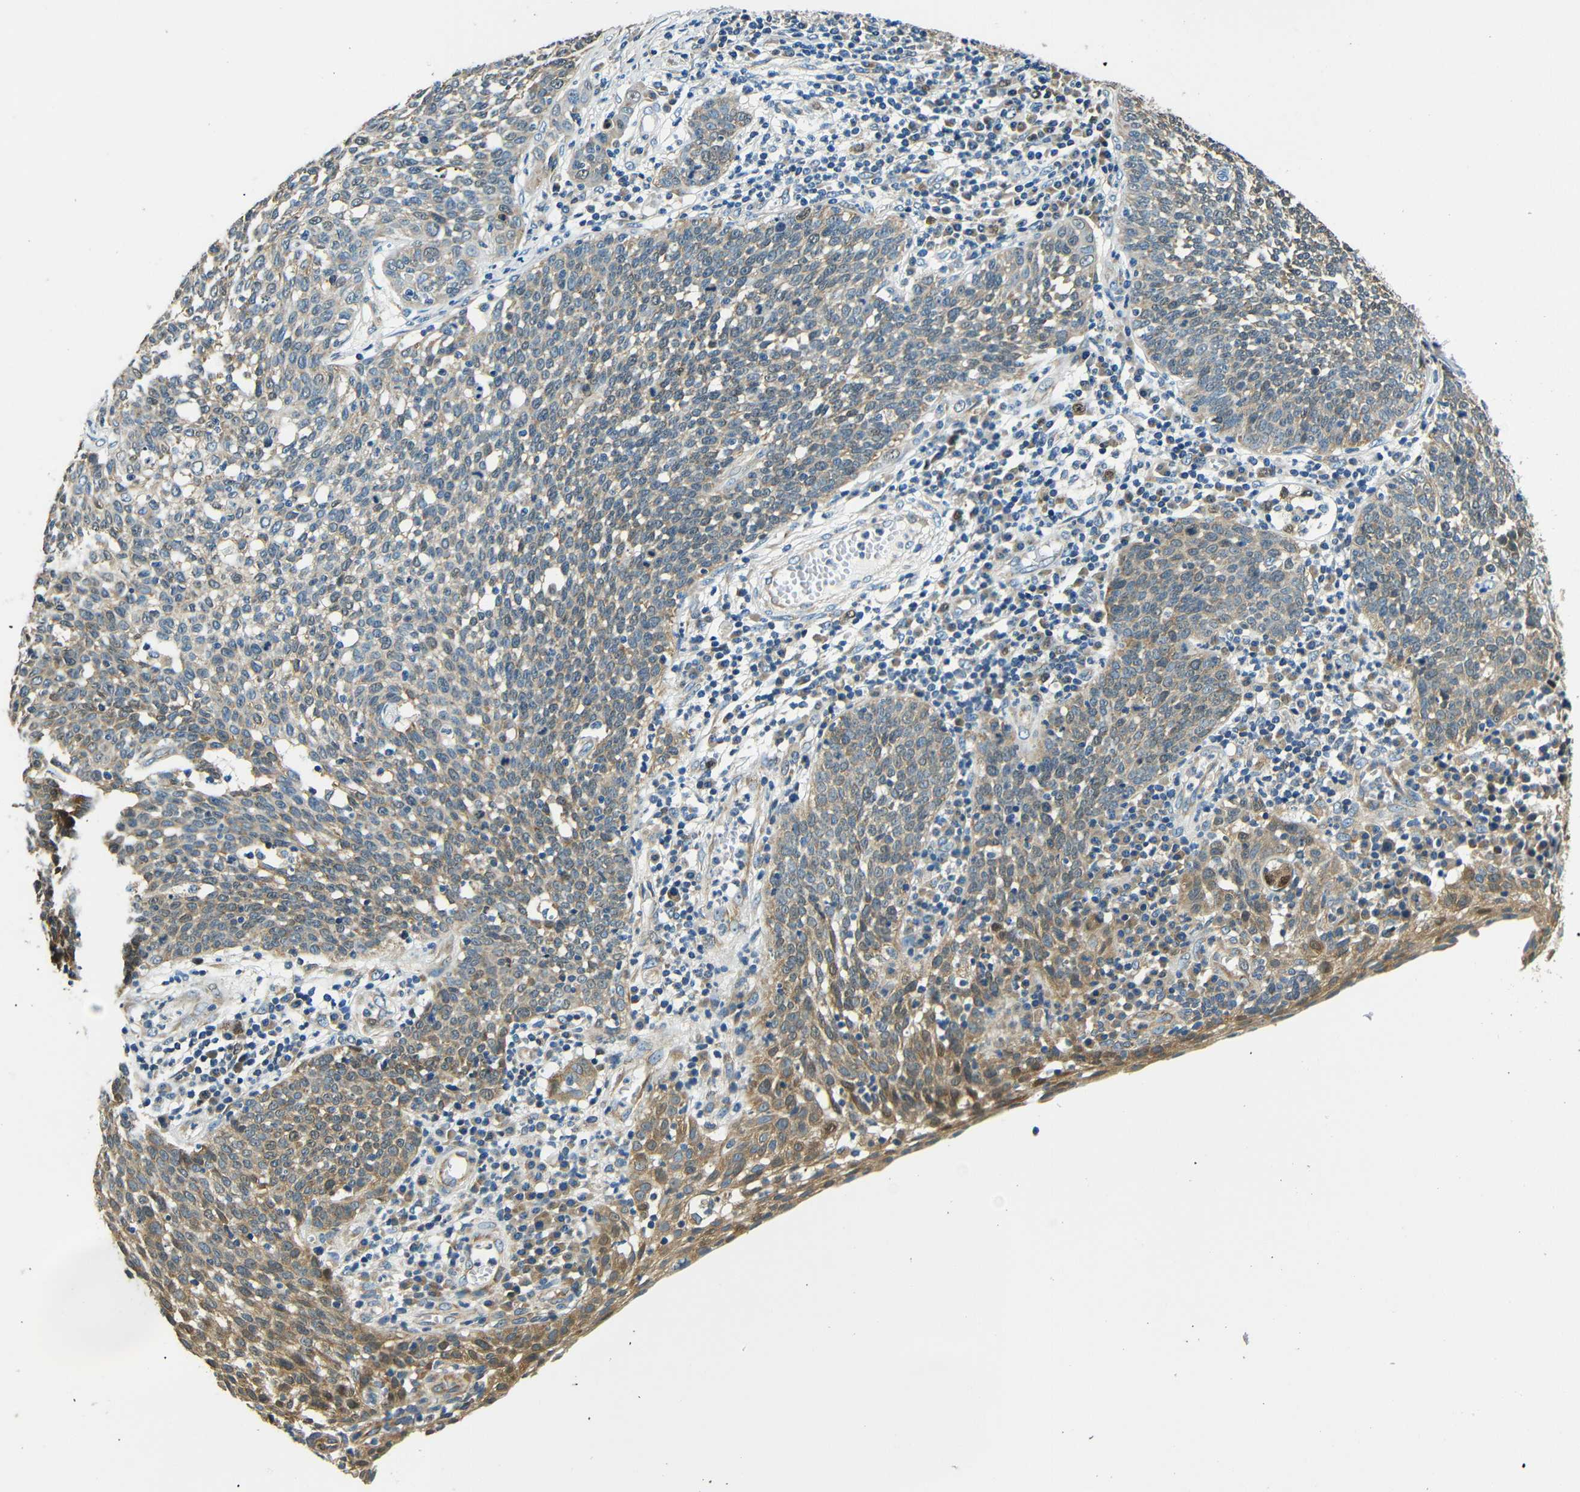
{"staining": {"intensity": "moderate", "quantity": ">75%", "location": "cytoplasmic/membranous"}, "tissue": "cervical cancer", "cell_type": "Tumor cells", "image_type": "cancer", "snomed": [{"axis": "morphology", "description": "Squamous cell carcinoma, NOS"}, {"axis": "topography", "description": "Cervix"}], "caption": "About >75% of tumor cells in human cervical cancer demonstrate moderate cytoplasmic/membranous protein positivity as visualized by brown immunohistochemical staining.", "gene": "VAPB", "patient": {"sex": "female", "age": 34}}